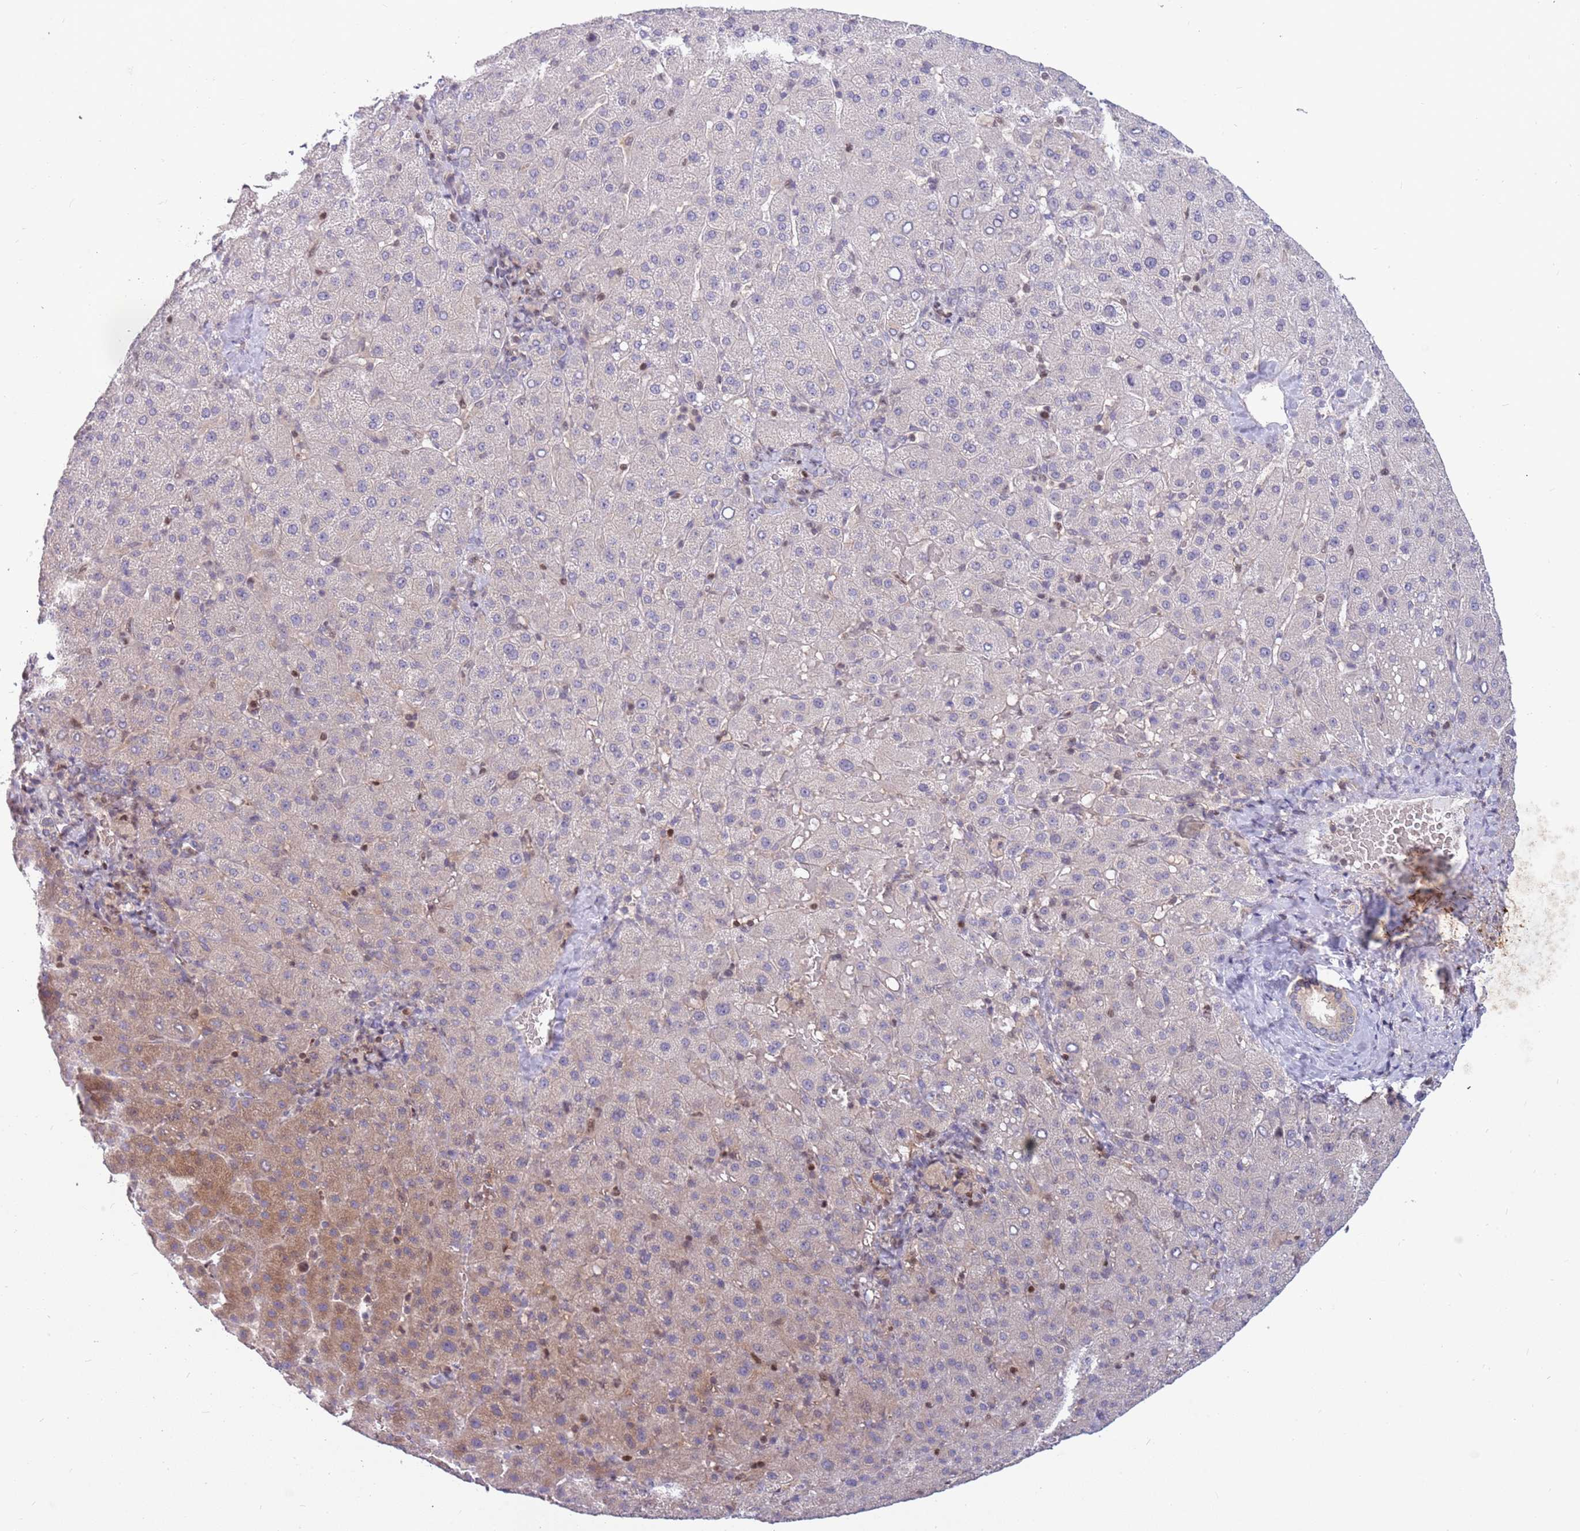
{"staining": {"intensity": "negative", "quantity": "none", "location": "none"}, "tissue": "liver cancer", "cell_type": "Tumor cells", "image_type": "cancer", "snomed": [{"axis": "morphology", "description": "Carcinoma, Hepatocellular, NOS"}, {"axis": "topography", "description": "Liver"}], "caption": "There is no significant staining in tumor cells of liver cancer.", "gene": "ARHGEF5", "patient": {"sex": "female", "age": 58}}